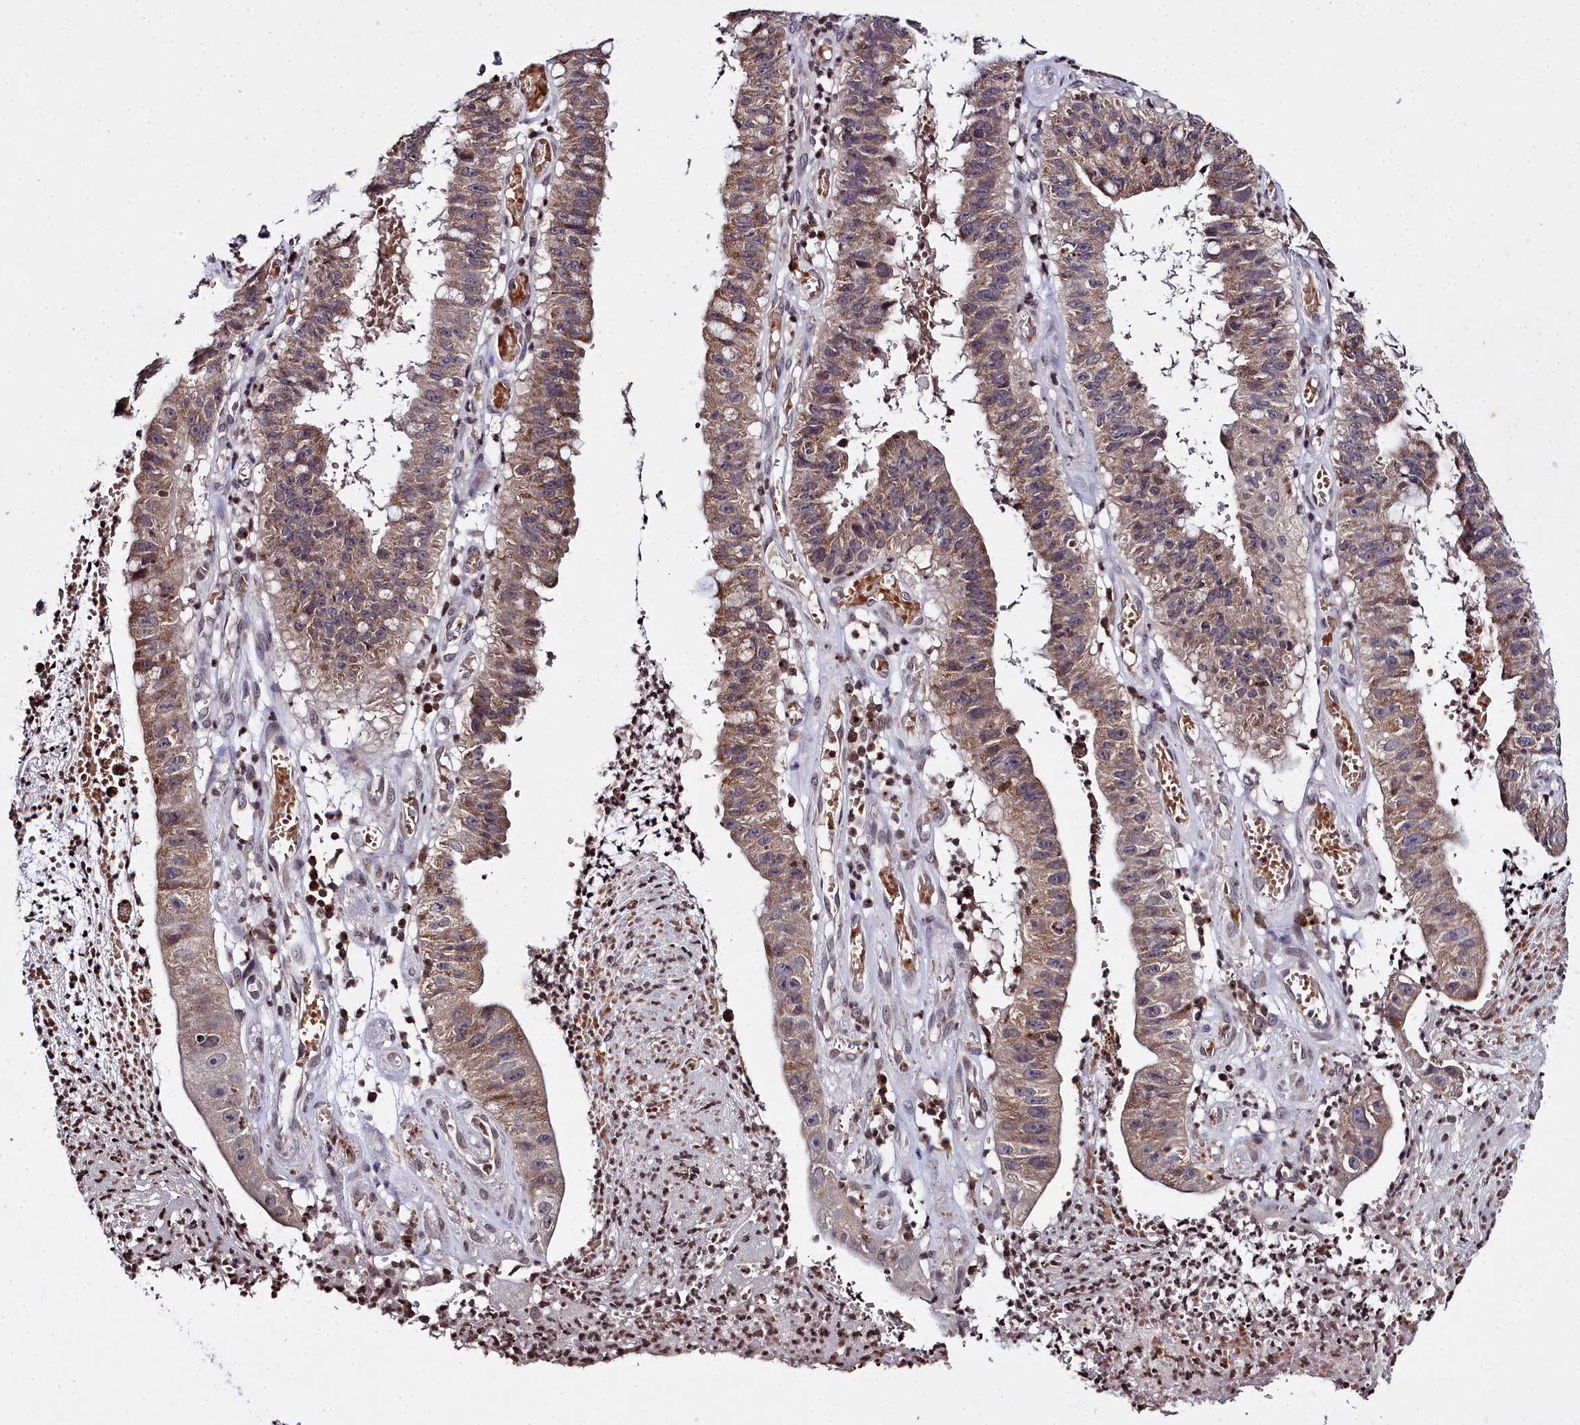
{"staining": {"intensity": "moderate", "quantity": ">75%", "location": "cytoplasmic/membranous"}, "tissue": "stomach cancer", "cell_type": "Tumor cells", "image_type": "cancer", "snomed": [{"axis": "morphology", "description": "Adenocarcinoma, NOS"}, {"axis": "topography", "description": "Stomach"}], "caption": "The histopathology image displays staining of stomach cancer, revealing moderate cytoplasmic/membranous protein positivity (brown color) within tumor cells. (Brightfield microscopy of DAB IHC at high magnification).", "gene": "FZD4", "patient": {"sex": "male", "age": 59}}